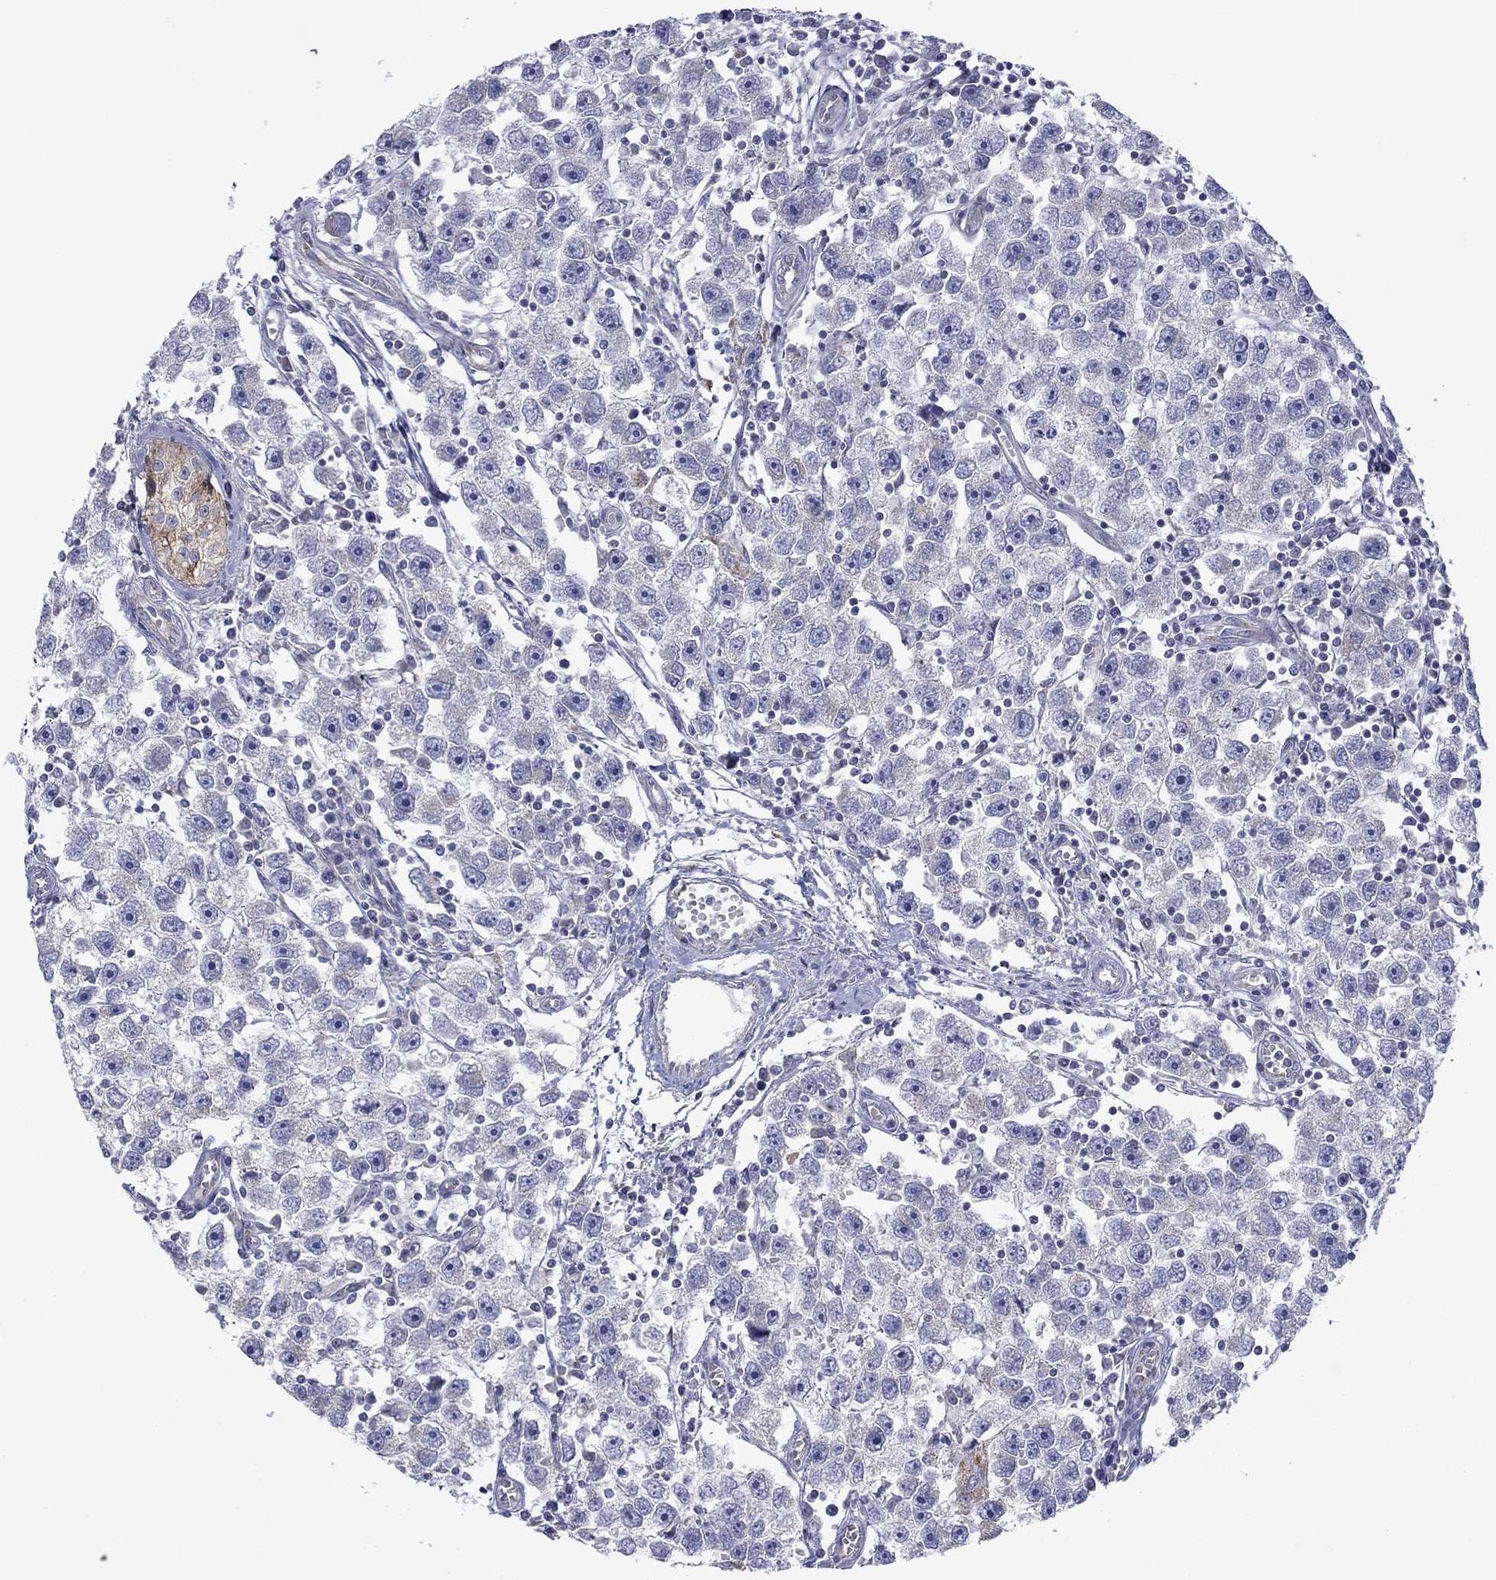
{"staining": {"intensity": "negative", "quantity": "none", "location": "none"}, "tissue": "testis cancer", "cell_type": "Tumor cells", "image_type": "cancer", "snomed": [{"axis": "morphology", "description": "Seminoma, NOS"}, {"axis": "topography", "description": "Testis"}], "caption": "Tumor cells show no significant protein staining in testis cancer.", "gene": "CISD1", "patient": {"sex": "male", "age": 30}}